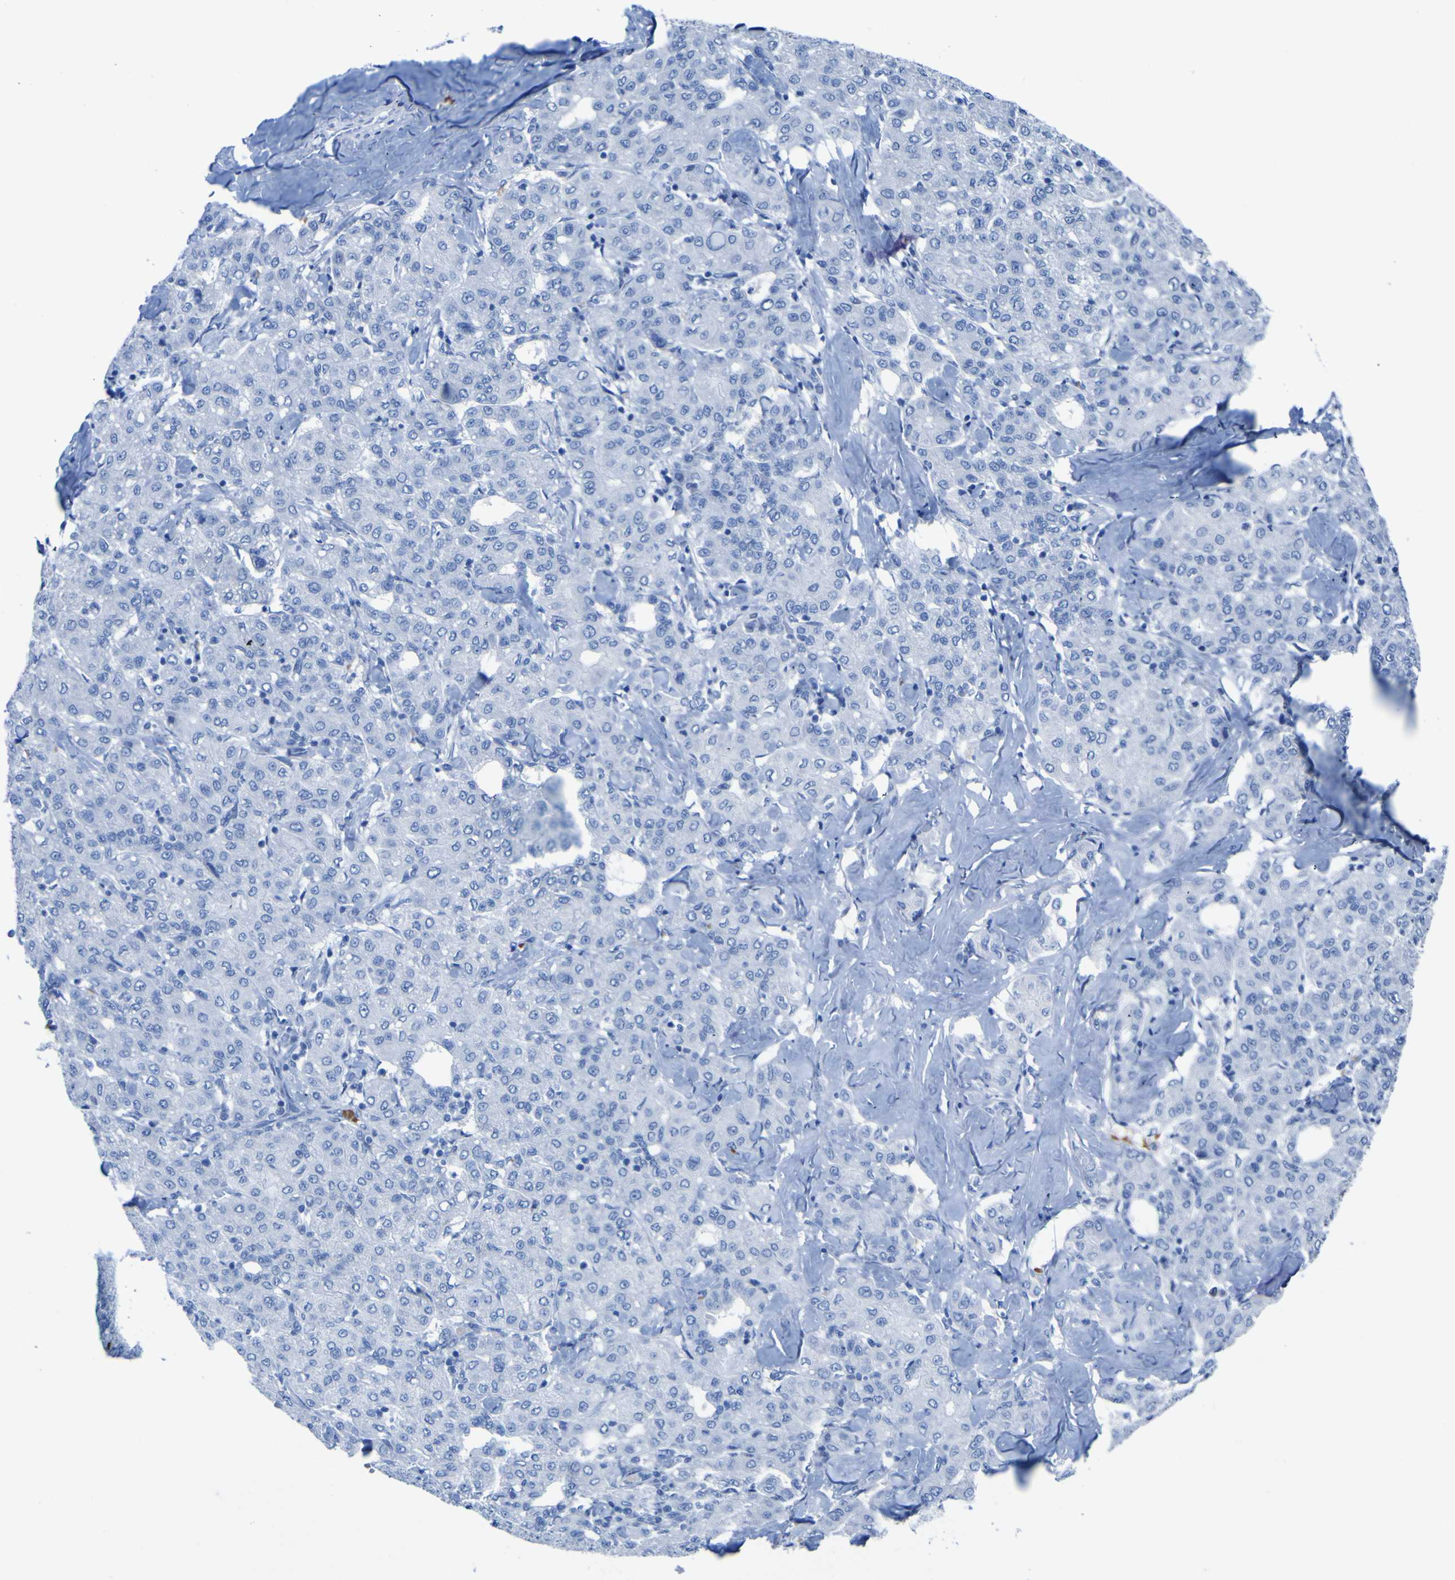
{"staining": {"intensity": "negative", "quantity": "none", "location": "none"}, "tissue": "liver cancer", "cell_type": "Tumor cells", "image_type": "cancer", "snomed": [{"axis": "morphology", "description": "Carcinoma, Hepatocellular, NOS"}, {"axis": "topography", "description": "Liver"}], "caption": "Micrograph shows no protein staining in tumor cells of liver cancer (hepatocellular carcinoma) tissue.", "gene": "DACH1", "patient": {"sex": "male", "age": 65}}